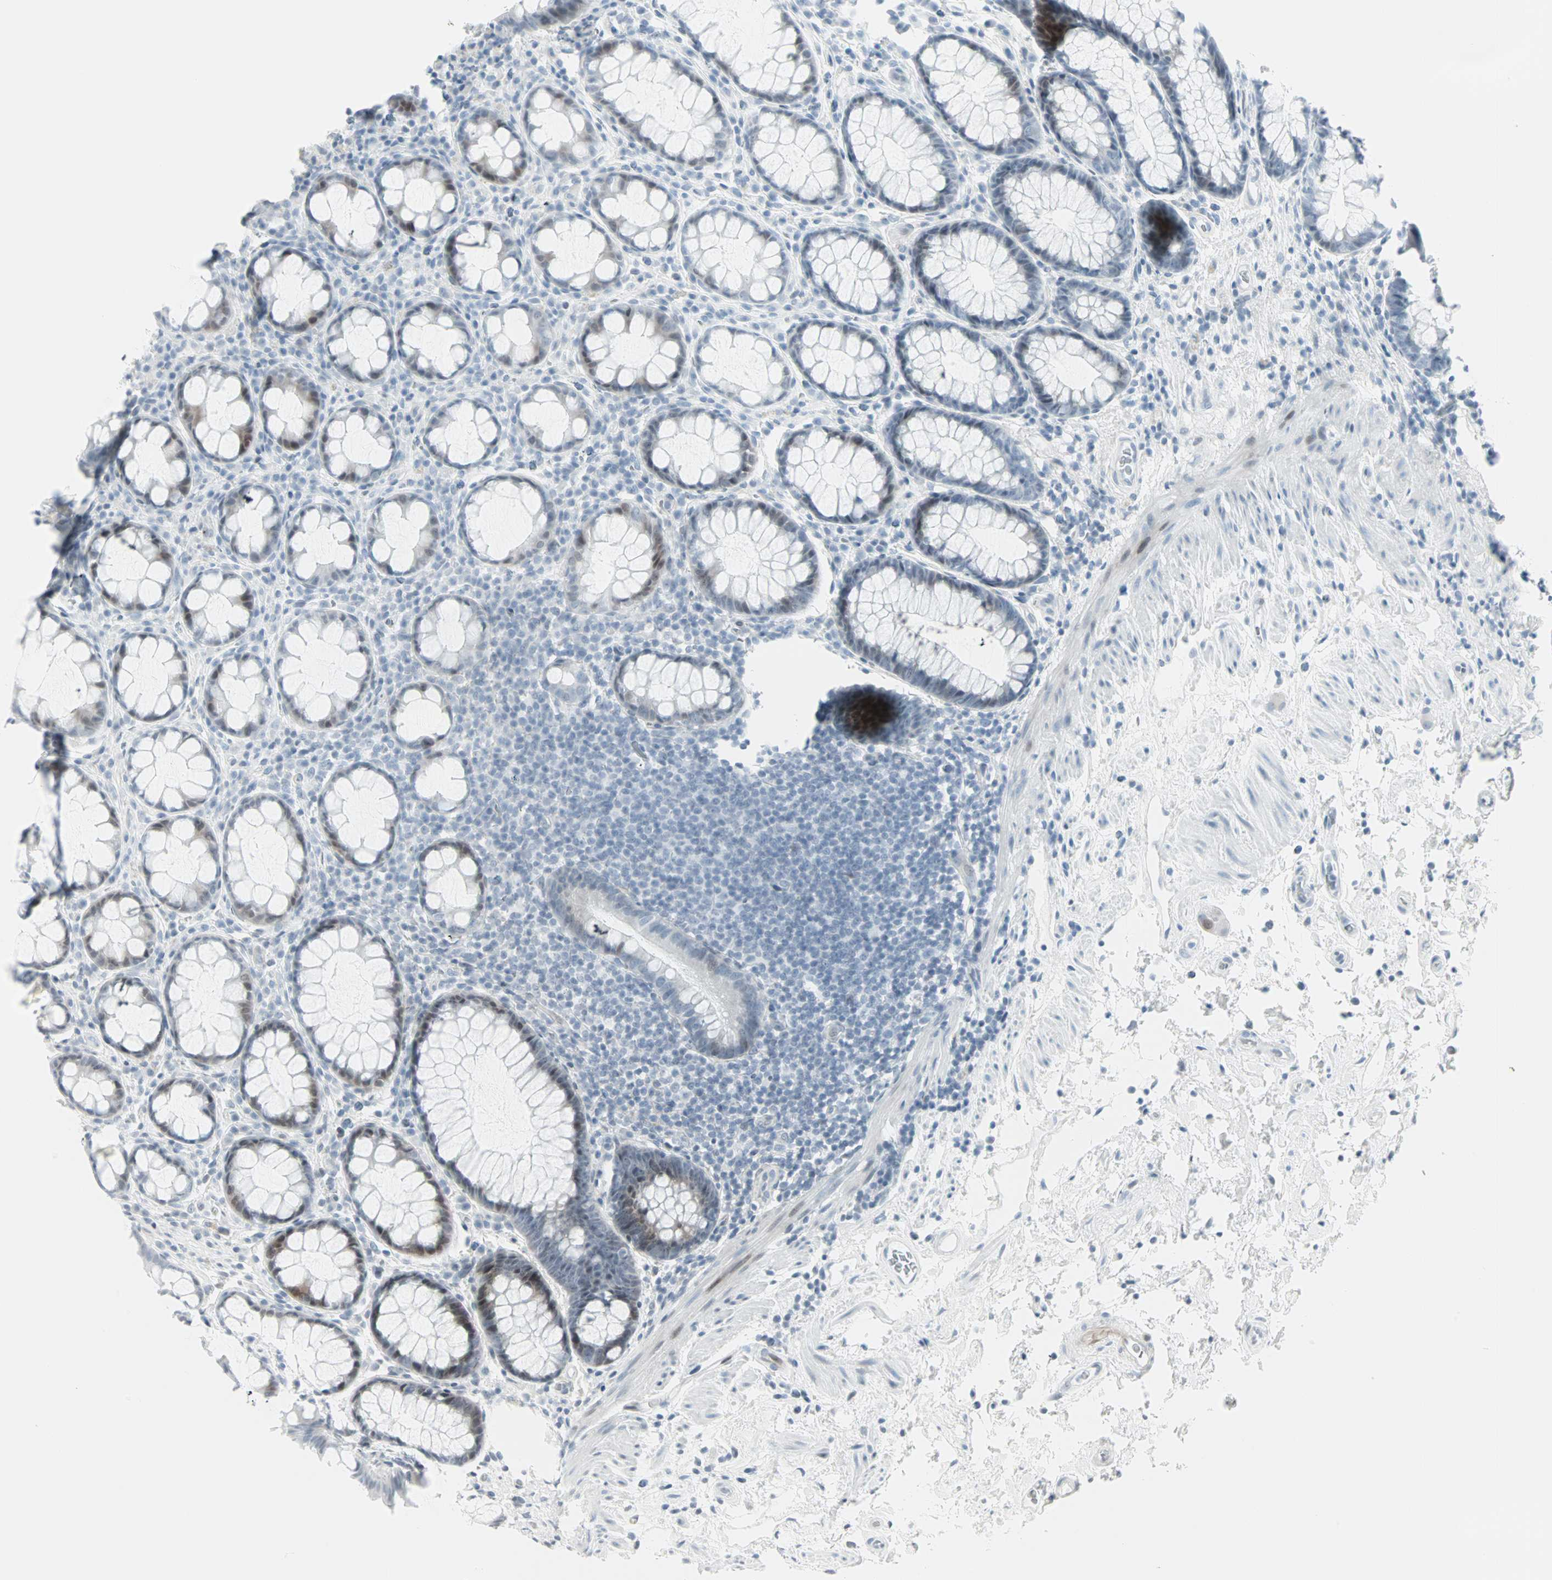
{"staining": {"intensity": "weak", "quantity": "<25%", "location": "cytoplasmic/membranous,nuclear"}, "tissue": "rectum", "cell_type": "Glandular cells", "image_type": "normal", "snomed": [{"axis": "morphology", "description": "Normal tissue, NOS"}, {"axis": "topography", "description": "Rectum"}], "caption": "Image shows no protein expression in glandular cells of unremarkable rectum.", "gene": "CBLC", "patient": {"sex": "male", "age": 92}}